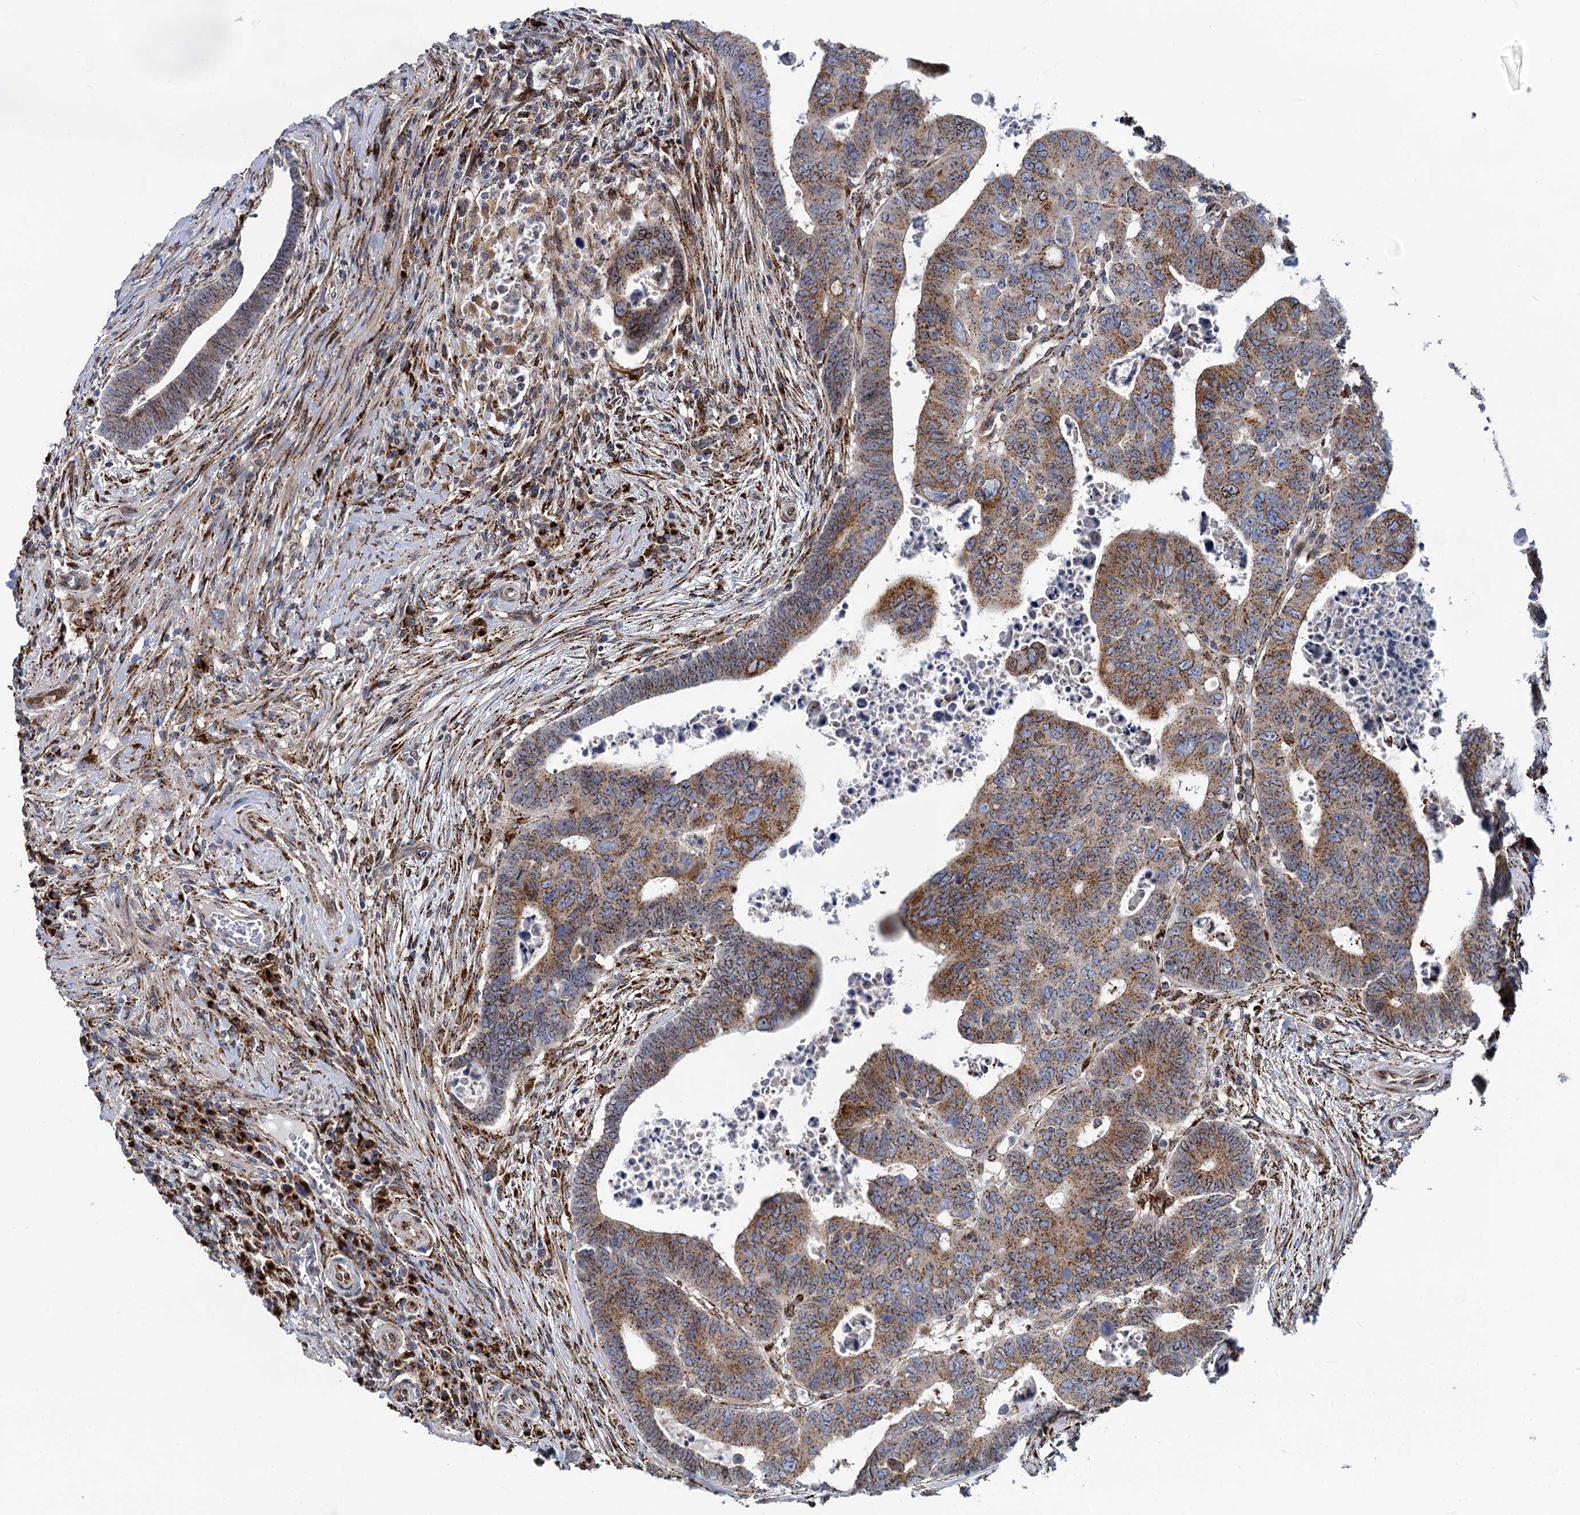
{"staining": {"intensity": "moderate", "quantity": ">75%", "location": "cytoplasmic/membranous"}, "tissue": "colorectal cancer", "cell_type": "Tumor cells", "image_type": "cancer", "snomed": [{"axis": "morphology", "description": "Normal tissue, NOS"}, {"axis": "morphology", "description": "Adenocarcinoma, NOS"}, {"axis": "topography", "description": "Rectum"}], "caption": "This image demonstrates adenocarcinoma (colorectal) stained with IHC to label a protein in brown. The cytoplasmic/membranous of tumor cells show moderate positivity for the protein. Nuclei are counter-stained blue.", "gene": "SUPT20H", "patient": {"sex": "female", "age": 65}}